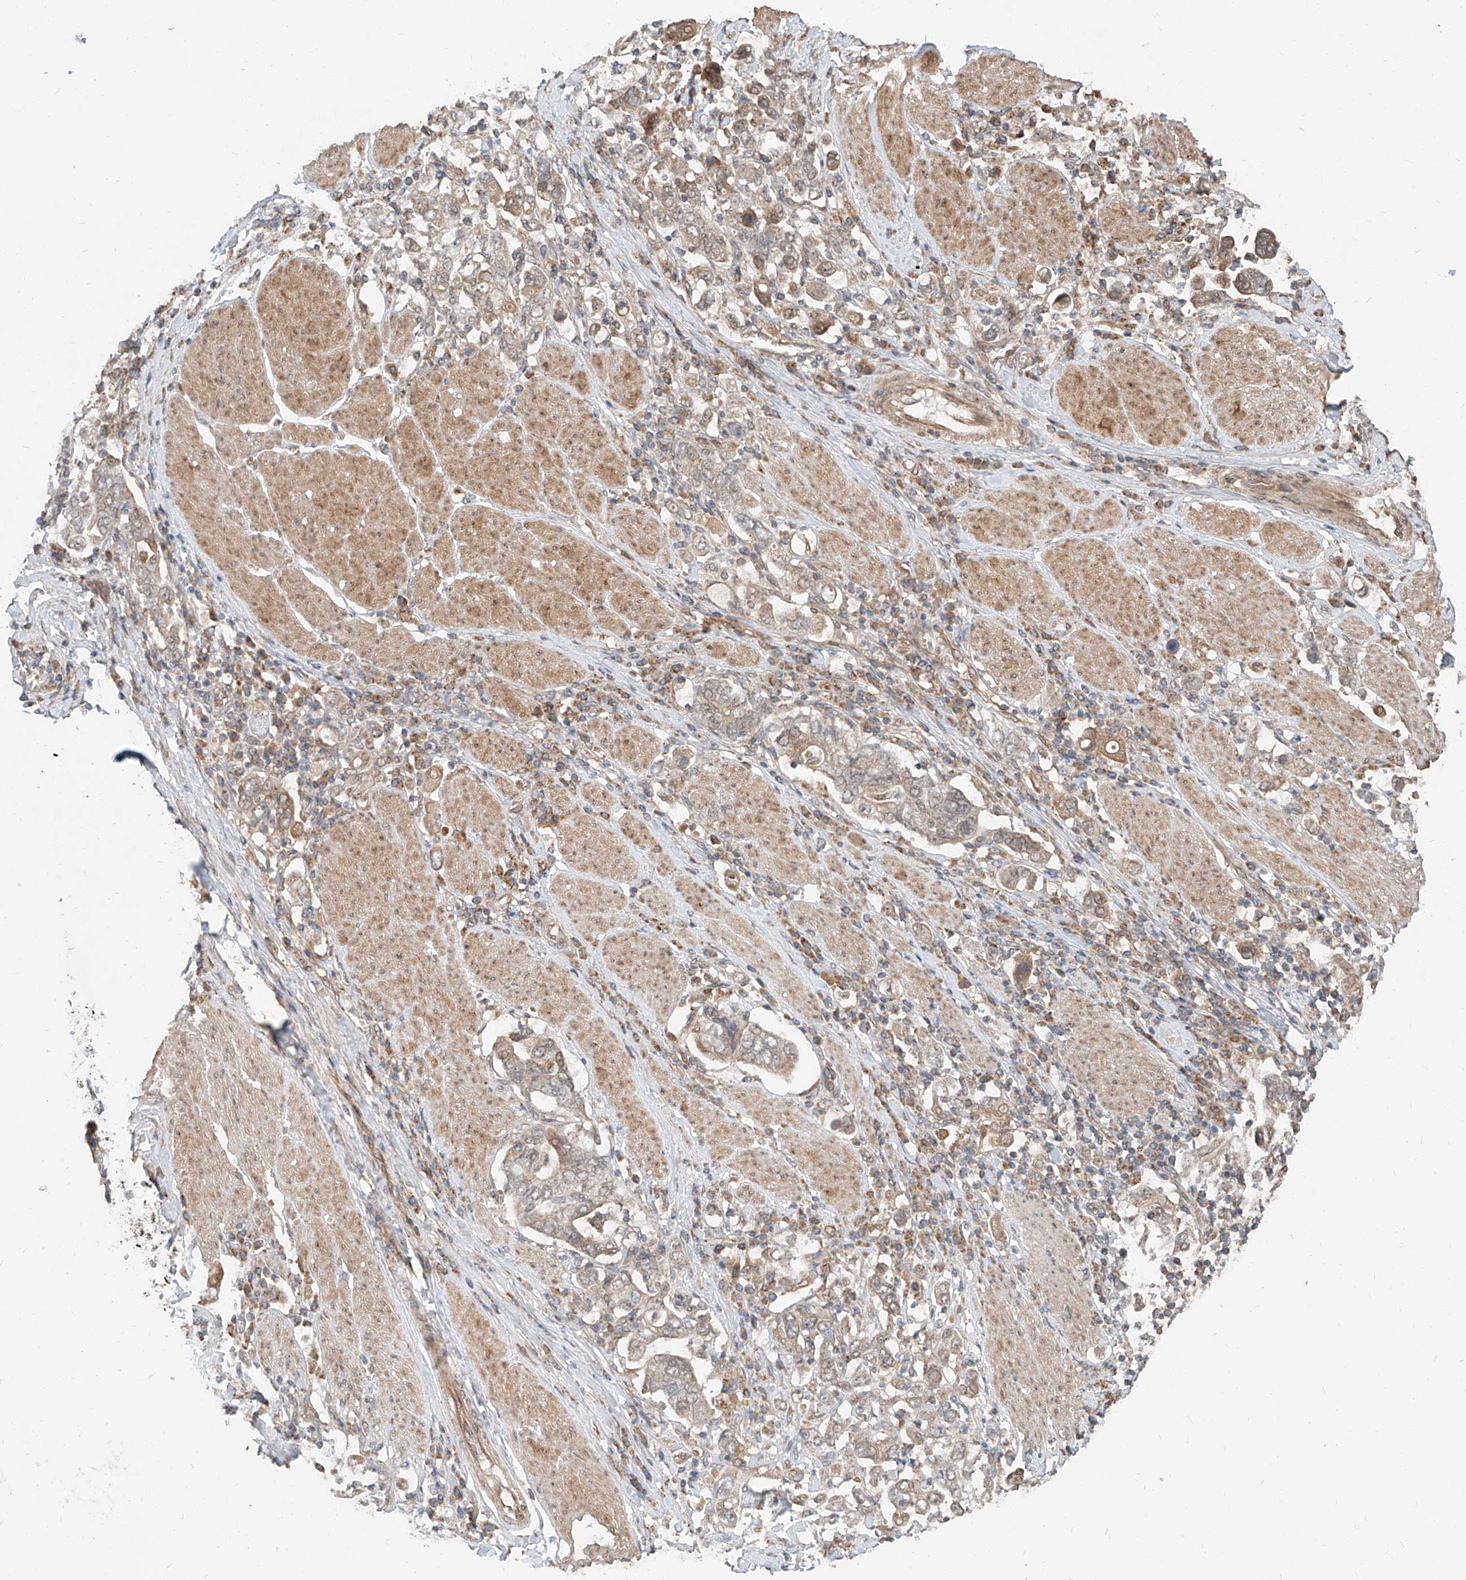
{"staining": {"intensity": "weak", "quantity": "25%-75%", "location": "cytoplasmic/membranous"}, "tissue": "stomach cancer", "cell_type": "Tumor cells", "image_type": "cancer", "snomed": [{"axis": "morphology", "description": "Adenocarcinoma, NOS"}, {"axis": "topography", "description": "Stomach, upper"}], "caption": "DAB immunohistochemical staining of stomach cancer (adenocarcinoma) shows weak cytoplasmic/membranous protein expression in approximately 25%-75% of tumor cells.", "gene": "STX19", "patient": {"sex": "male", "age": 62}}